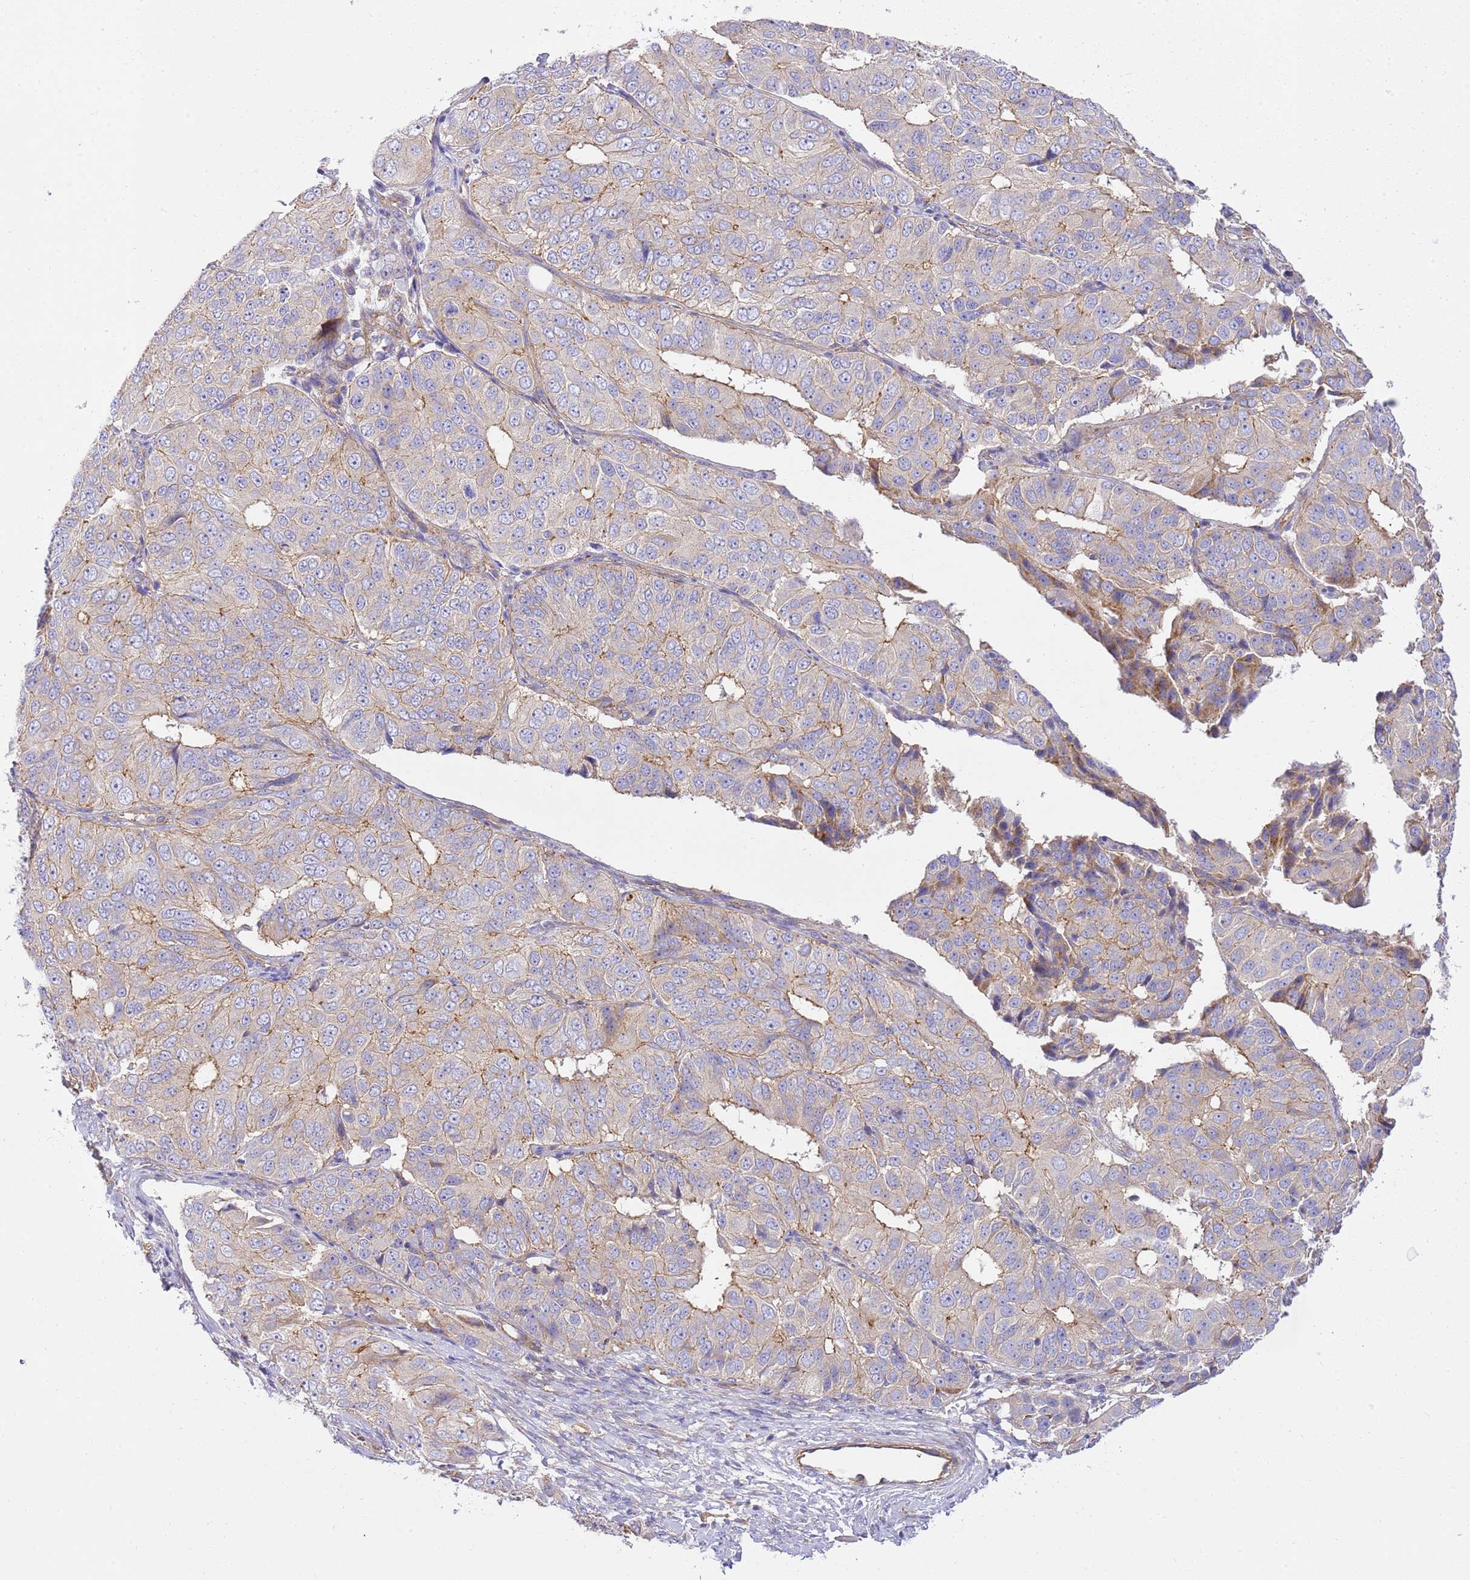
{"staining": {"intensity": "moderate", "quantity": "<25%", "location": "cytoplasmic/membranous"}, "tissue": "ovarian cancer", "cell_type": "Tumor cells", "image_type": "cancer", "snomed": [{"axis": "morphology", "description": "Carcinoma, endometroid"}, {"axis": "topography", "description": "Ovary"}], "caption": "Ovarian cancer (endometroid carcinoma) stained with DAB (3,3'-diaminobenzidine) immunohistochemistry exhibits low levels of moderate cytoplasmic/membranous staining in approximately <25% of tumor cells.", "gene": "EFCAB8", "patient": {"sex": "female", "age": 51}}